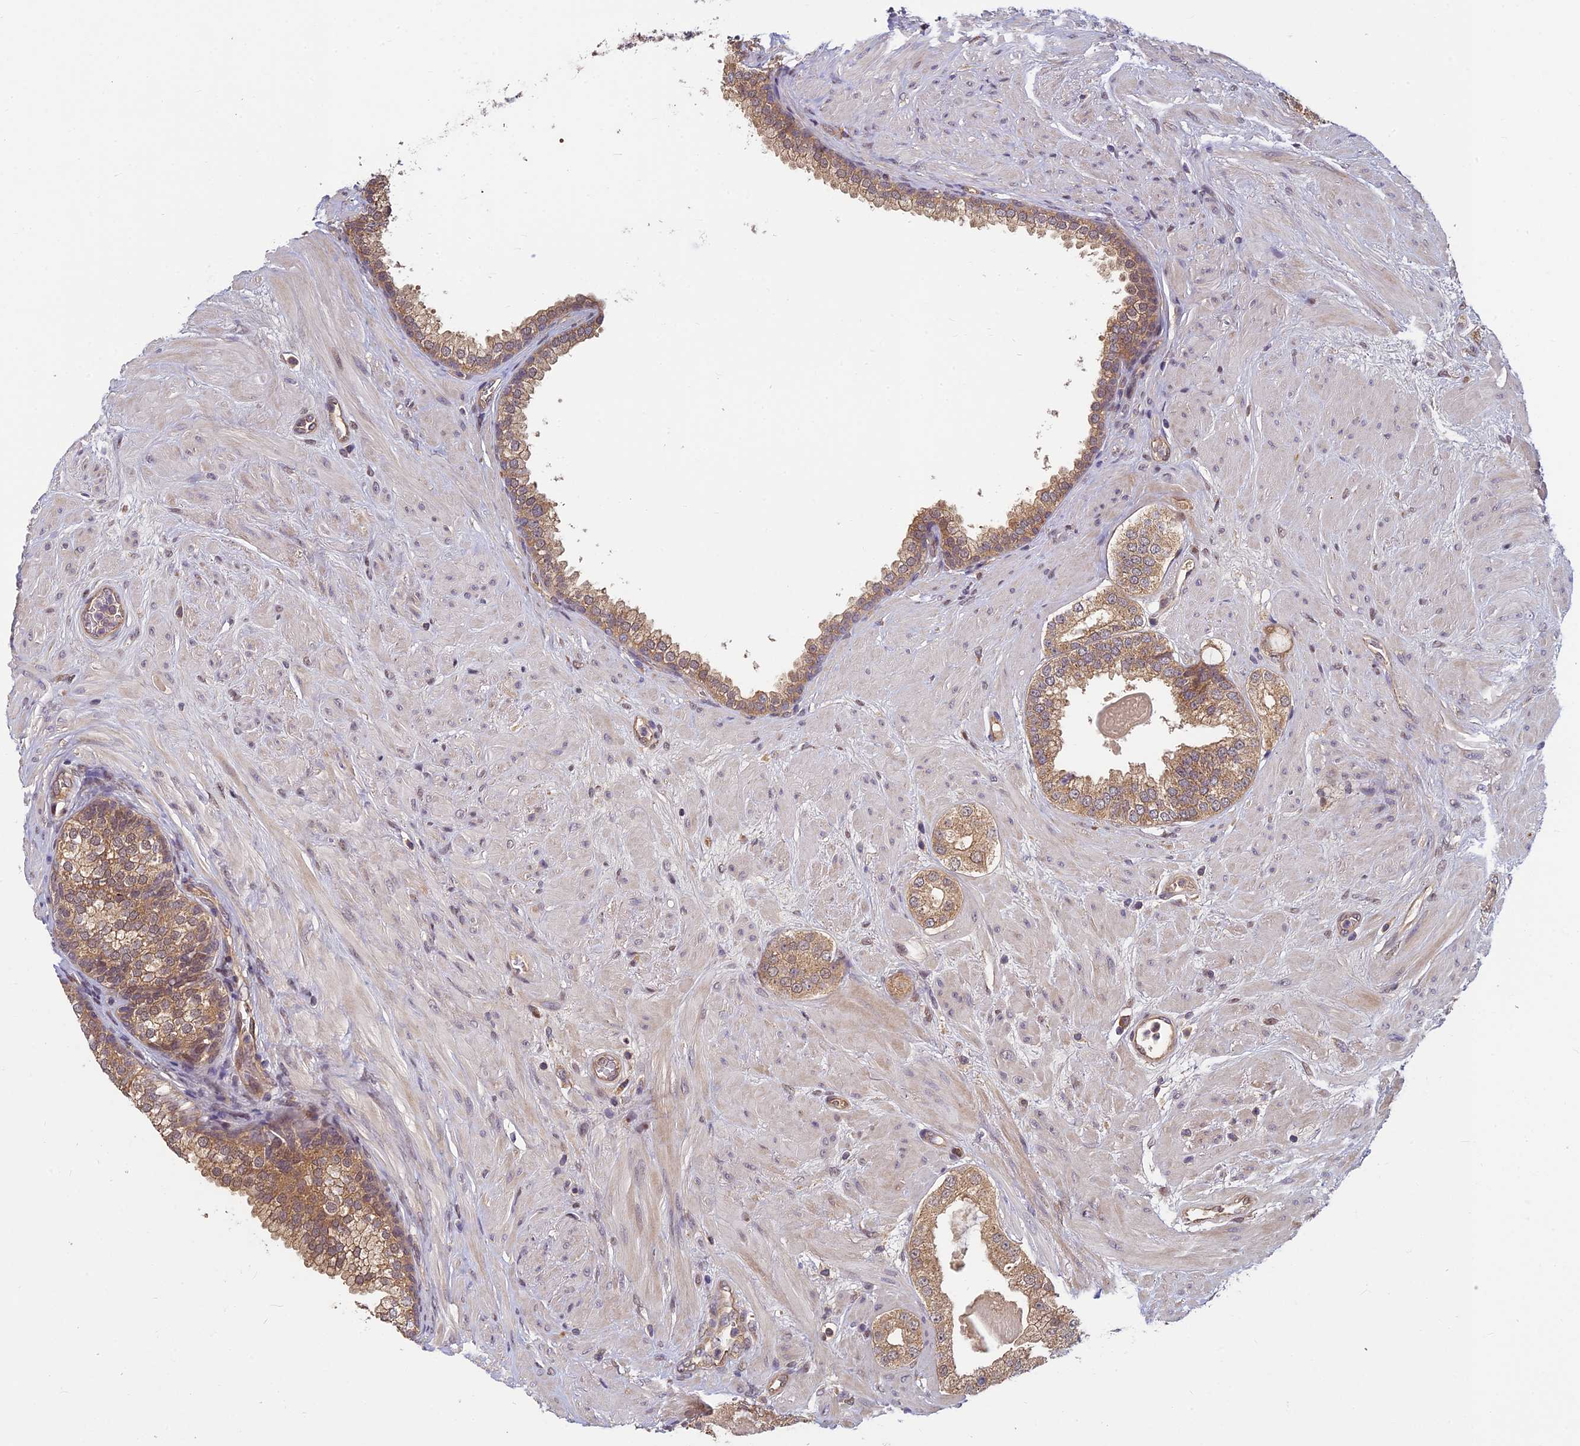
{"staining": {"intensity": "moderate", "quantity": ">75%", "location": "cytoplasmic/membranous"}, "tissue": "prostate cancer", "cell_type": "Tumor cells", "image_type": "cancer", "snomed": [{"axis": "morphology", "description": "Adenocarcinoma, High grade"}, {"axis": "topography", "description": "Prostate"}], "caption": "DAB immunohistochemical staining of human prostate cancer (high-grade adenocarcinoma) exhibits moderate cytoplasmic/membranous protein staining in approximately >75% of tumor cells.", "gene": "PIKFYVE", "patient": {"sex": "male", "age": 65}}